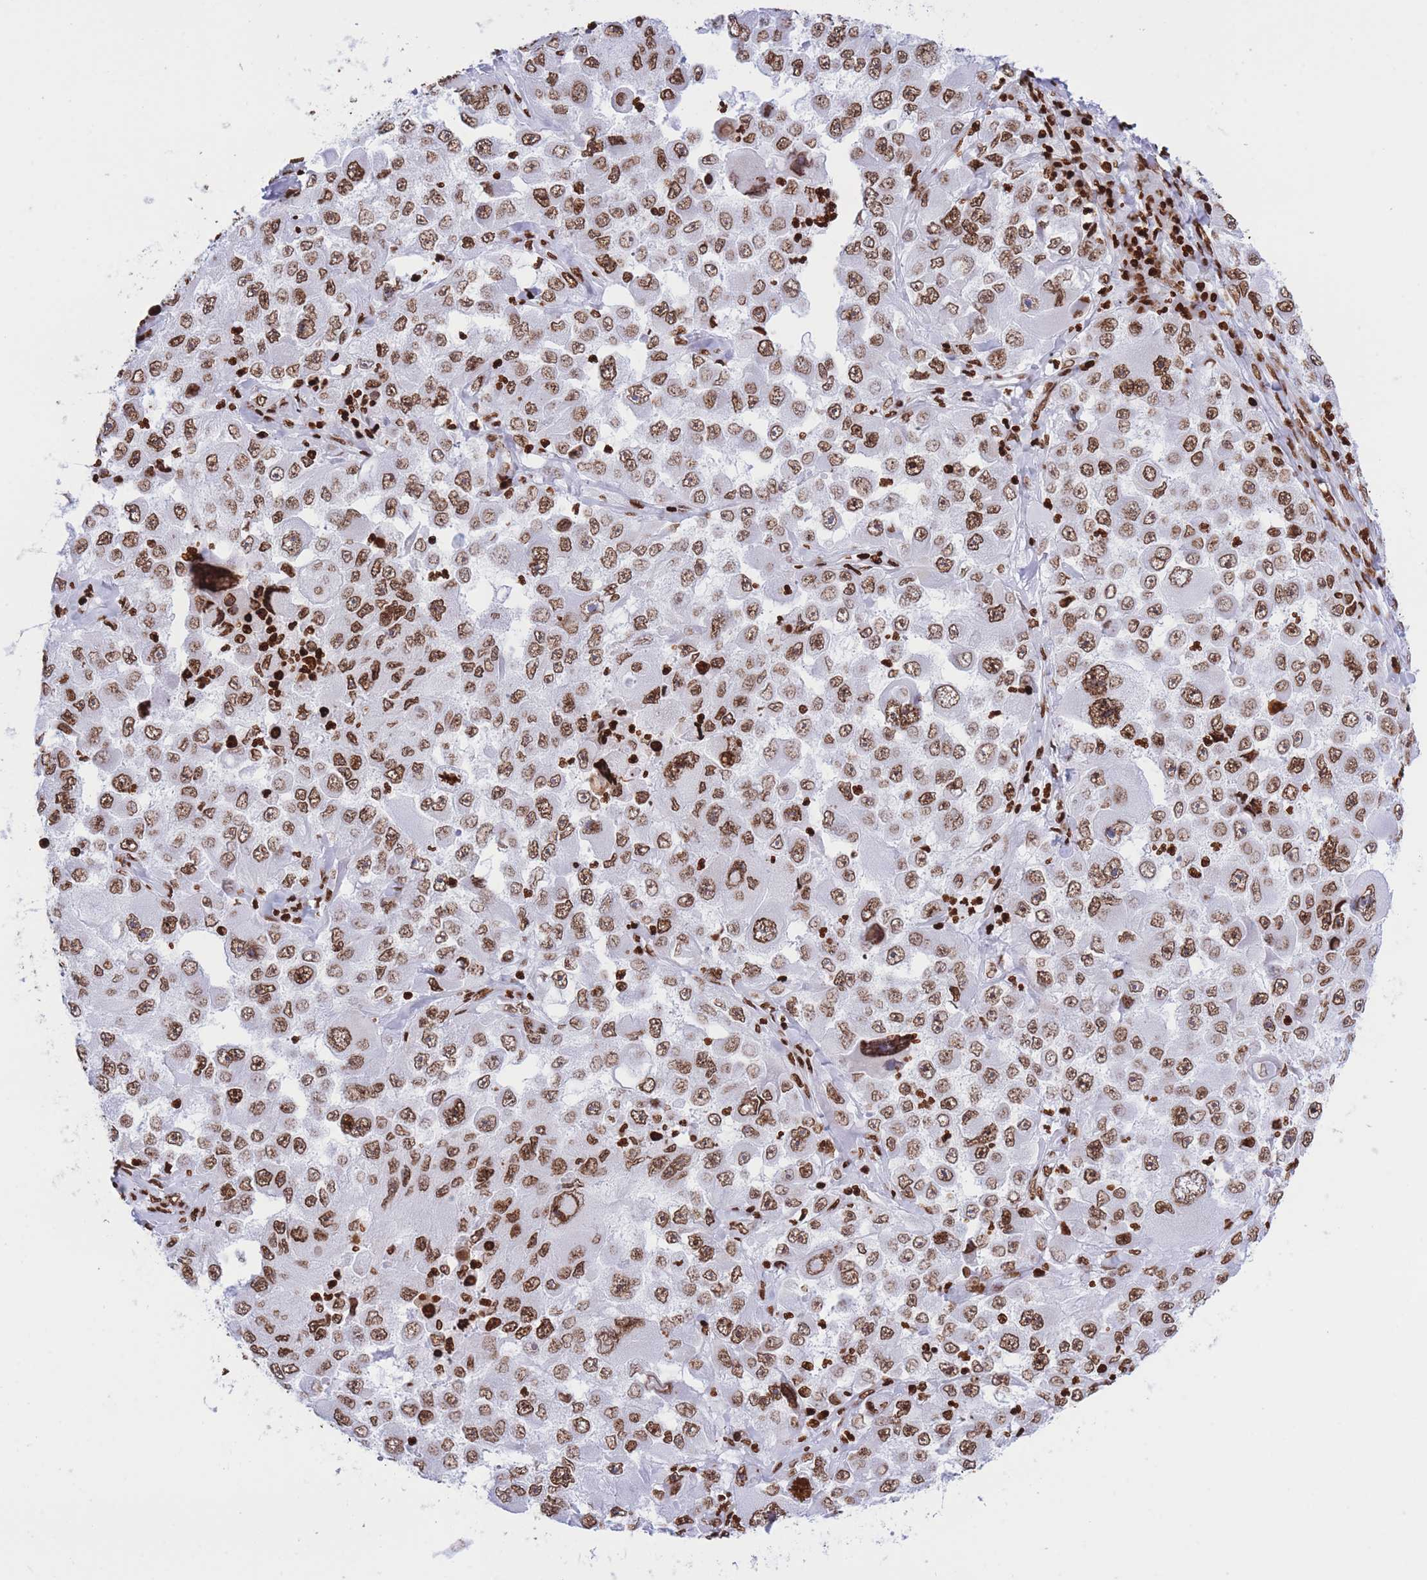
{"staining": {"intensity": "moderate", "quantity": ">75%", "location": "nuclear"}, "tissue": "melanoma", "cell_type": "Tumor cells", "image_type": "cancer", "snomed": [{"axis": "morphology", "description": "Malignant melanoma, Metastatic site"}, {"axis": "topography", "description": "Lymph node"}], "caption": "Immunohistochemistry (IHC) of malignant melanoma (metastatic site) displays medium levels of moderate nuclear positivity in about >75% of tumor cells.", "gene": "H2BC11", "patient": {"sex": "male", "age": 62}}